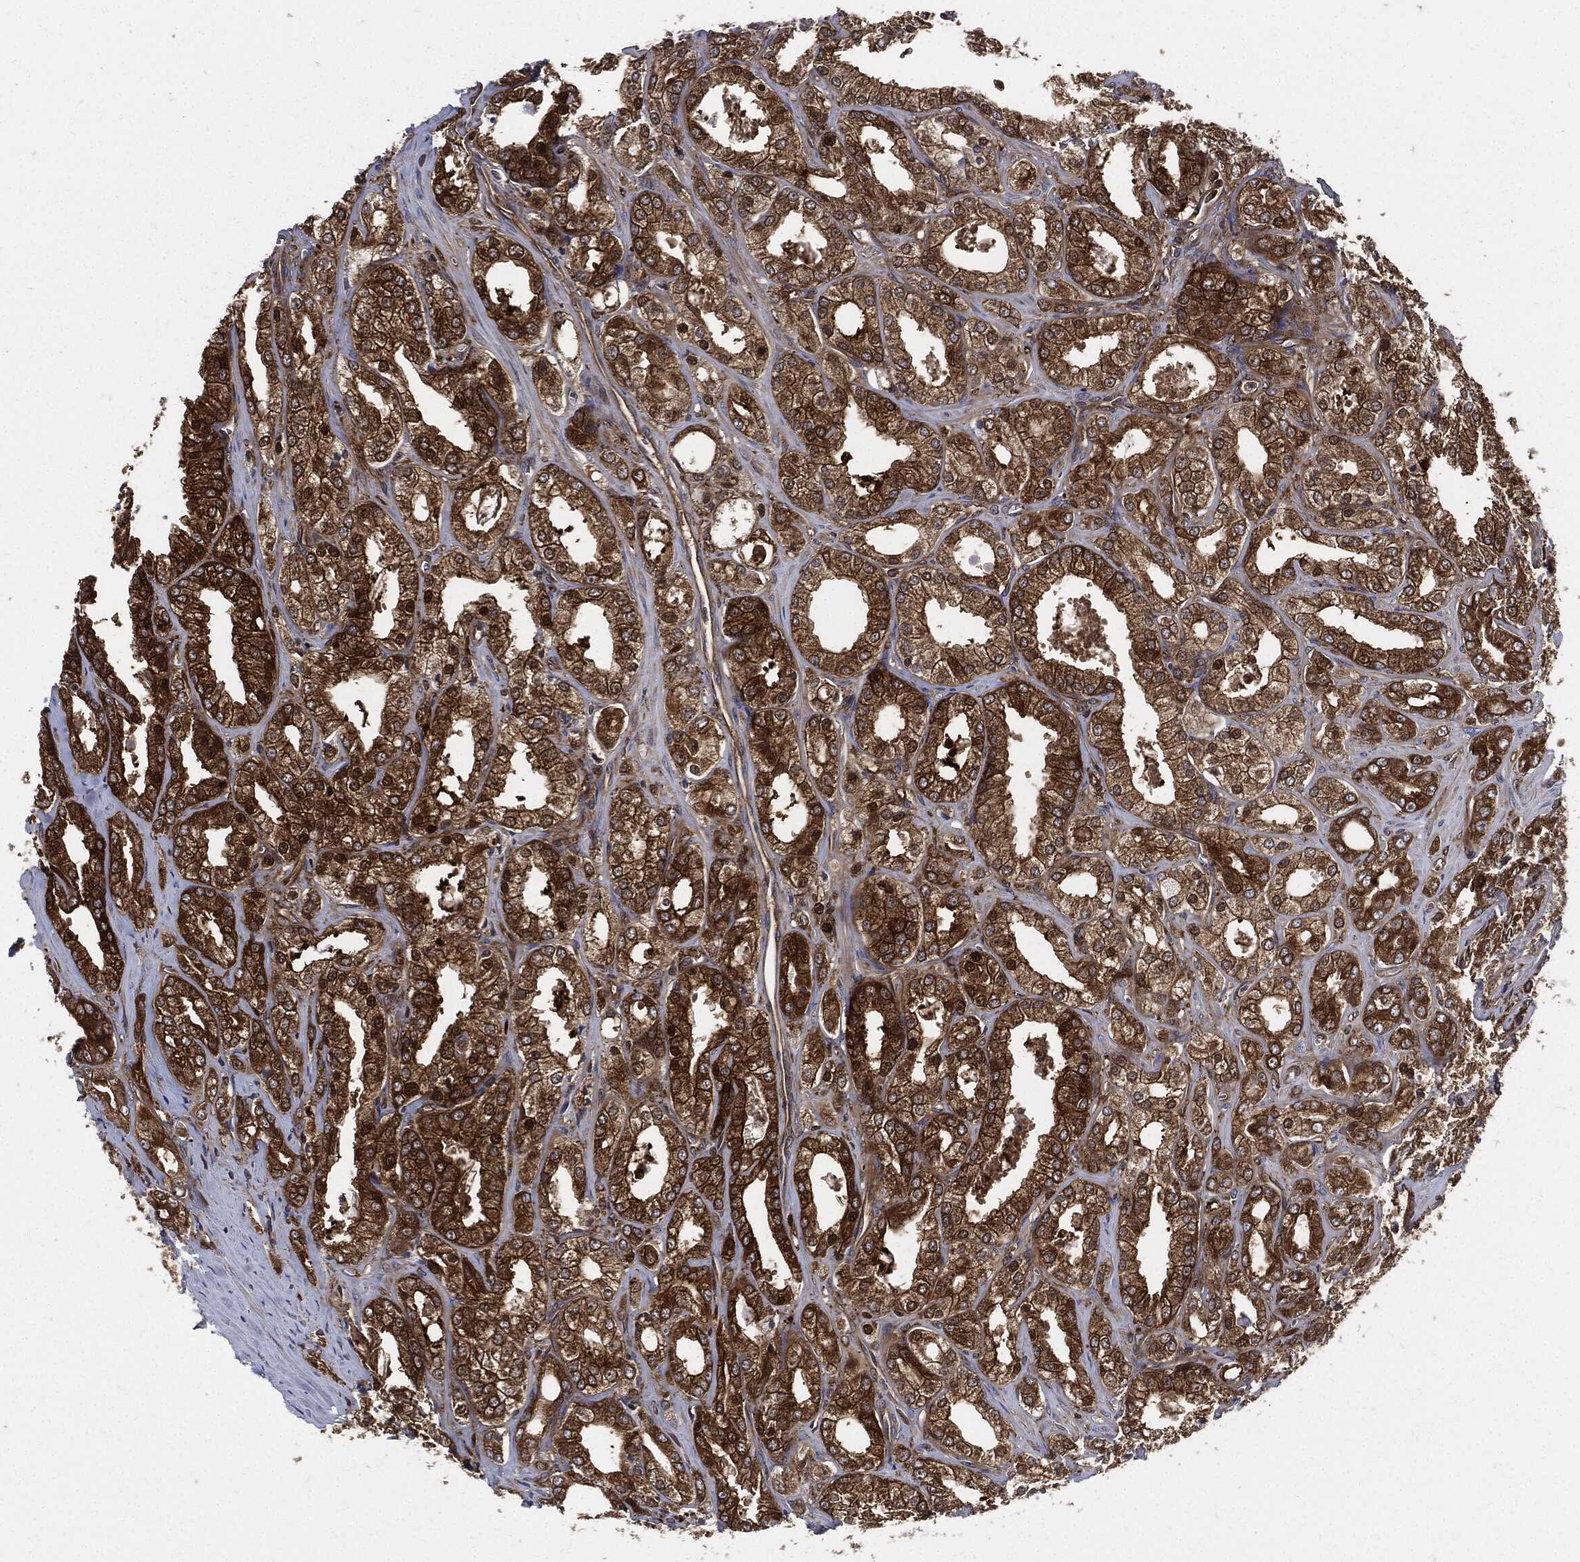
{"staining": {"intensity": "strong", "quantity": ">75%", "location": "cytoplasmic/membranous"}, "tissue": "prostate cancer", "cell_type": "Tumor cells", "image_type": "cancer", "snomed": [{"axis": "morphology", "description": "Adenocarcinoma, NOS"}, {"axis": "morphology", "description": "Adenocarcinoma, High grade"}, {"axis": "topography", "description": "Prostate"}], "caption": "Tumor cells display high levels of strong cytoplasmic/membranous positivity in about >75% of cells in human prostate adenocarcinoma (high-grade).", "gene": "XPNPEP1", "patient": {"sex": "male", "age": 70}}